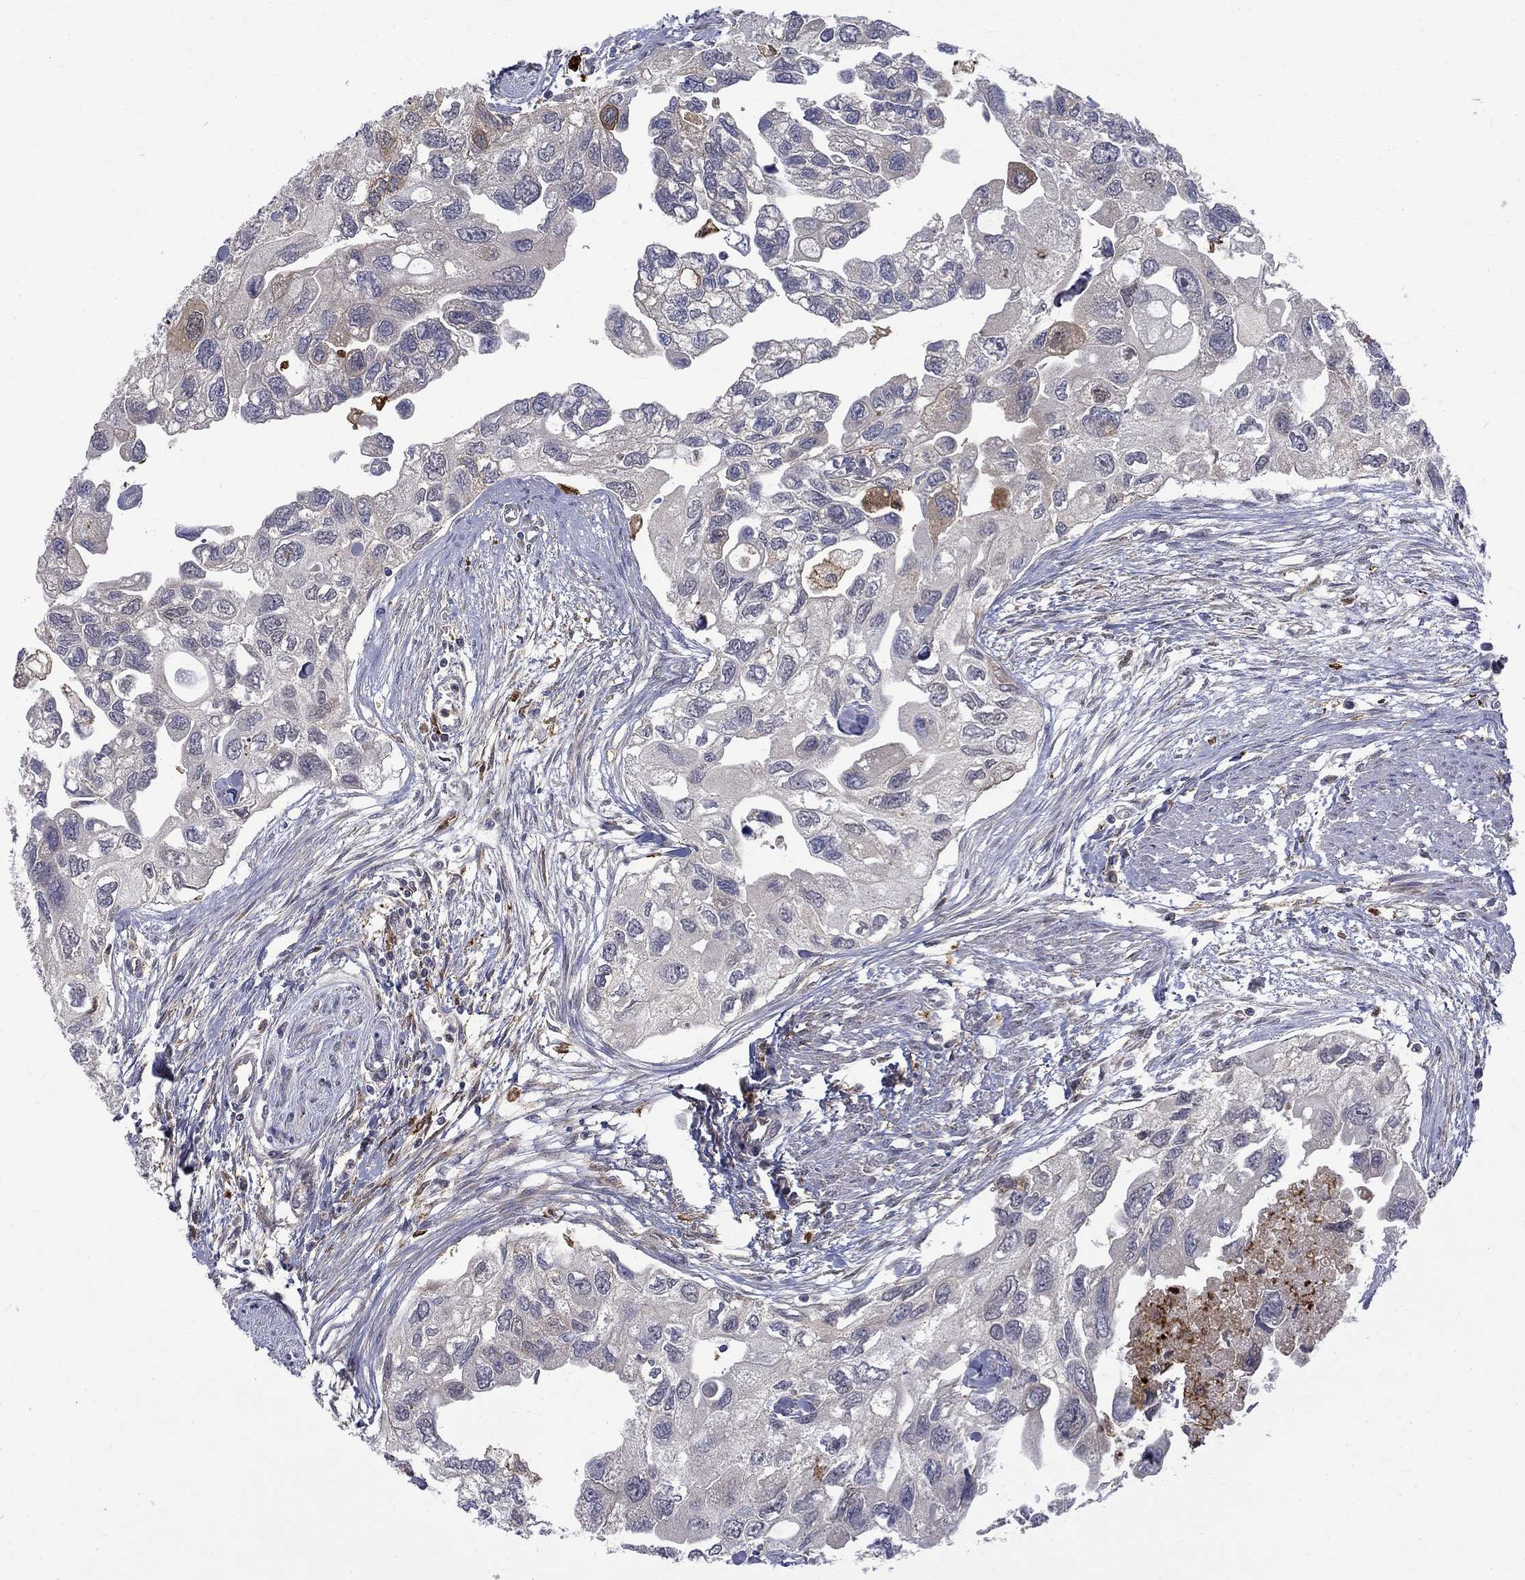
{"staining": {"intensity": "moderate", "quantity": "<25%", "location": "cytoplasmic/membranous"}, "tissue": "urothelial cancer", "cell_type": "Tumor cells", "image_type": "cancer", "snomed": [{"axis": "morphology", "description": "Urothelial carcinoma, High grade"}, {"axis": "topography", "description": "Urinary bladder"}], "caption": "A high-resolution photomicrograph shows immunohistochemistry staining of urothelial carcinoma (high-grade), which shows moderate cytoplasmic/membranous expression in approximately <25% of tumor cells.", "gene": "PCBP3", "patient": {"sex": "male", "age": 59}}